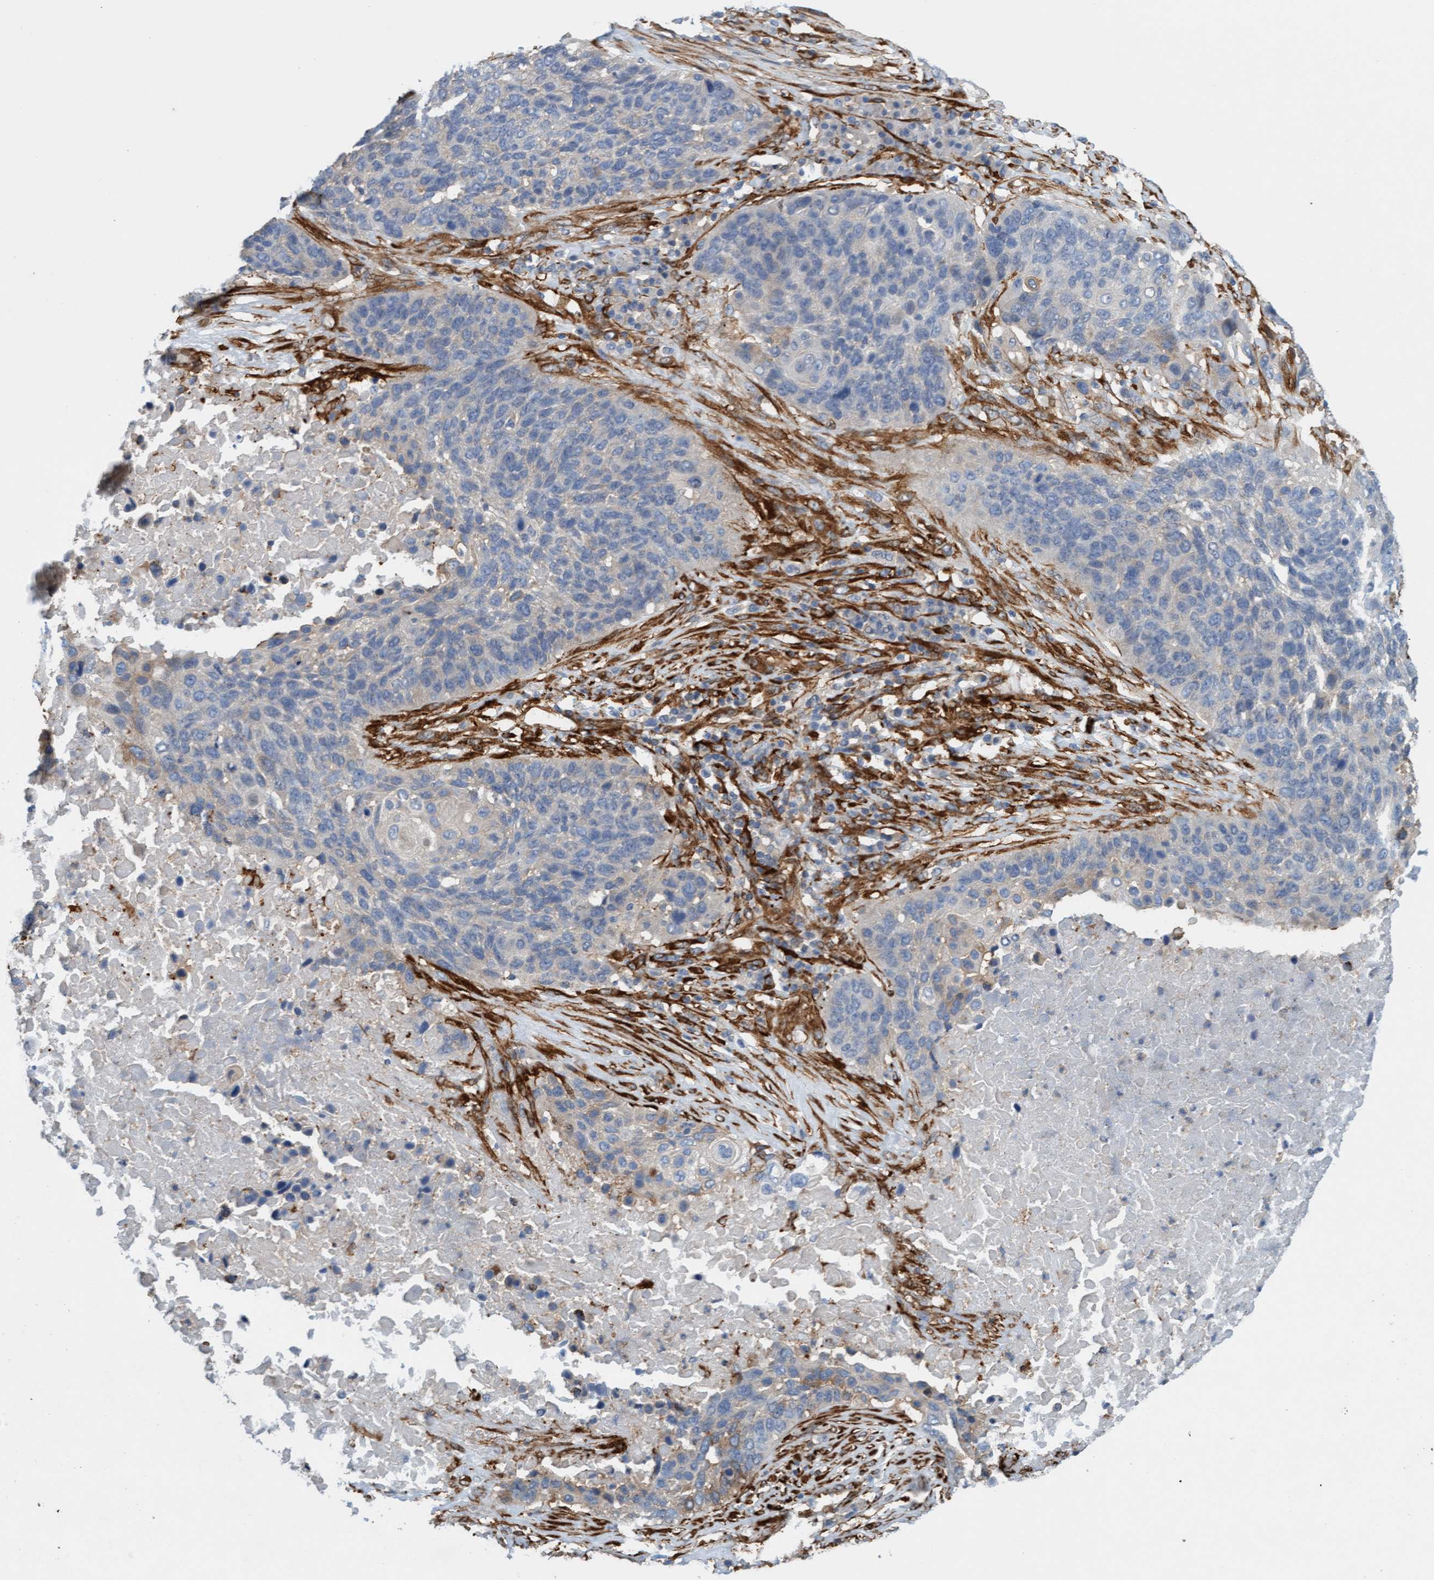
{"staining": {"intensity": "negative", "quantity": "none", "location": "none"}, "tissue": "lung cancer", "cell_type": "Tumor cells", "image_type": "cancer", "snomed": [{"axis": "morphology", "description": "Squamous cell carcinoma, NOS"}, {"axis": "topography", "description": "Lung"}], "caption": "An image of squamous cell carcinoma (lung) stained for a protein exhibits no brown staining in tumor cells.", "gene": "FMNL3", "patient": {"sex": "male", "age": 66}}